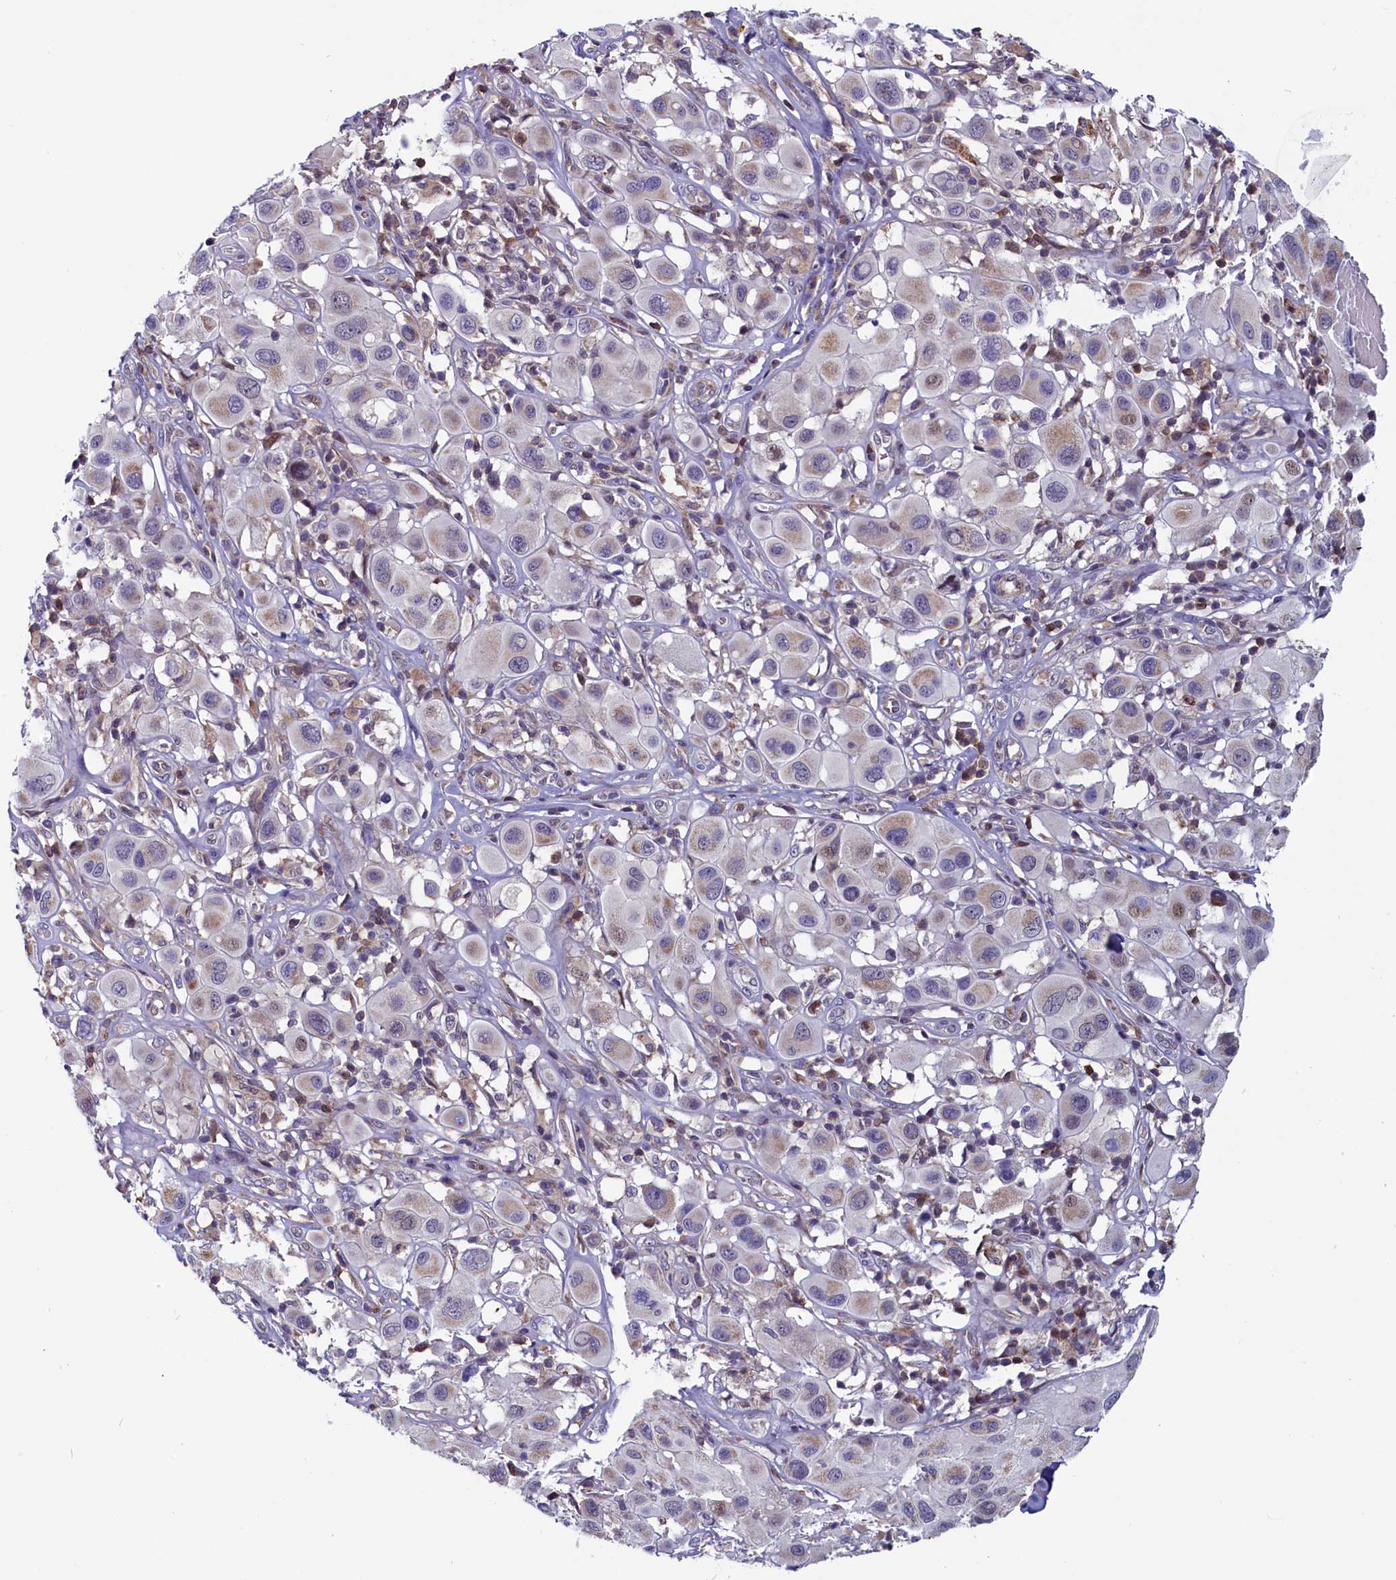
{"staining": {"intensity": "negative", "quantity": "none", "location": "none"}, "tissue": "melanoma", "cell_type": "Tumor cells", "image_type": "cancer", "snomed": [{"axis": "morphology", "description": "Malignant melanoma, Metastatic site"}, {"axis": "topography", "description": "Skin"}], "caption": "This is an immunohistochemistry image of human melanoma. There is no staining in tumor cells.", "gene": "CIAPIN1", "patient": {"sex": "male", "age": 41}}